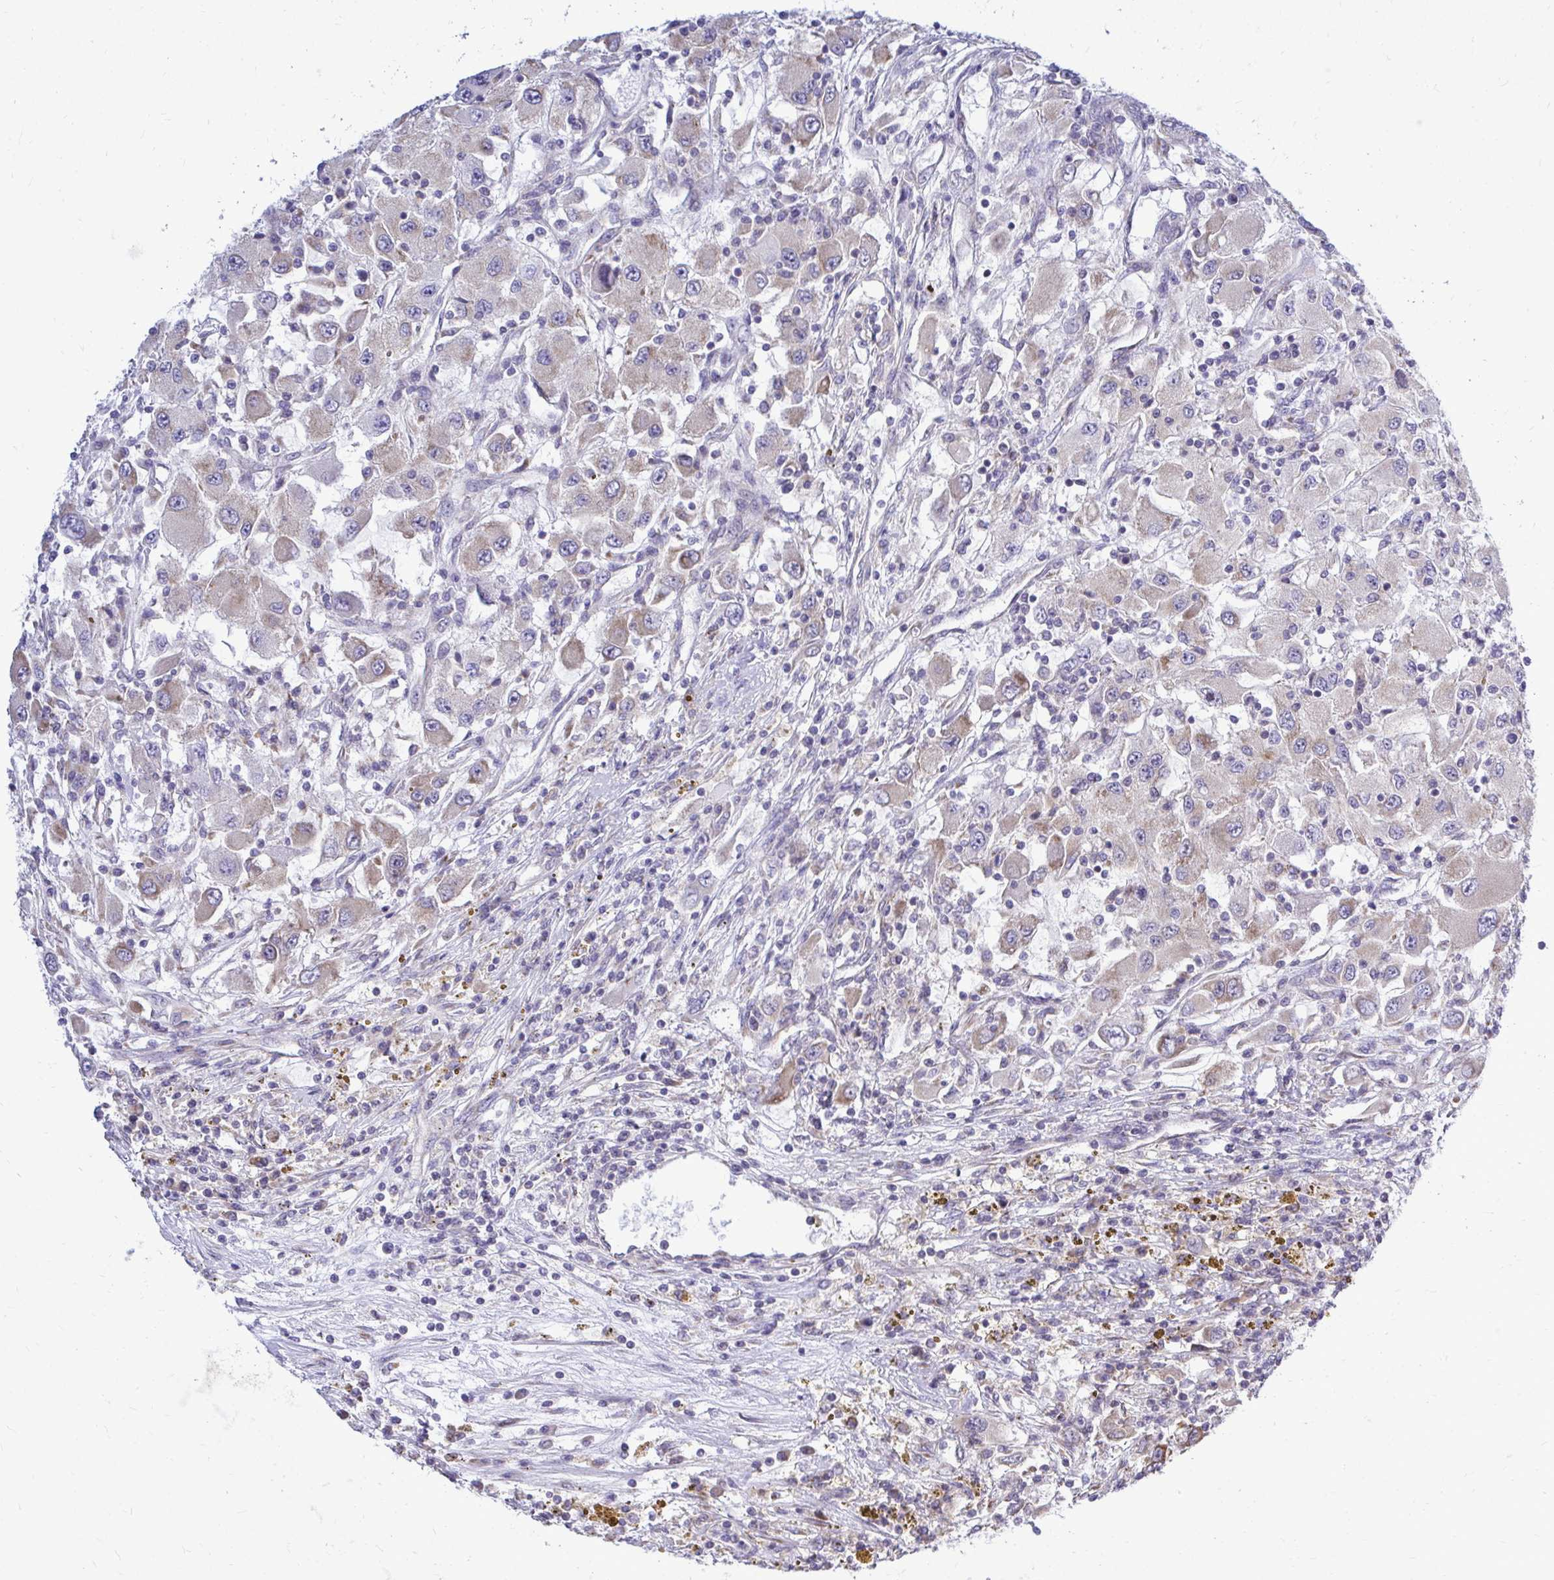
{"staining": {"intensity": "weak", "quantity": "25%-75%", "location": "cytoplasmic/membranous"}, "tissue": "renal cancer", "cell_type": "Tumor cells", "image_type": "cancer", "snomed": [{"axis": "morphology", "description": "Adenocarcinoma, NOS"}, {"axis": "topography", "description": "Kidney"}], "caption": "Immunohistochemistry (IHC) of renal adenocarcinoma reveals low levels of weak cytoplasmic/membranous staining in approximately 25%-75% of tumor cells. The protein is shown in brown color, while the nuclei are stained blue.", "gene": "FMR1", "patient": {"sex": "female", "age": 67}}